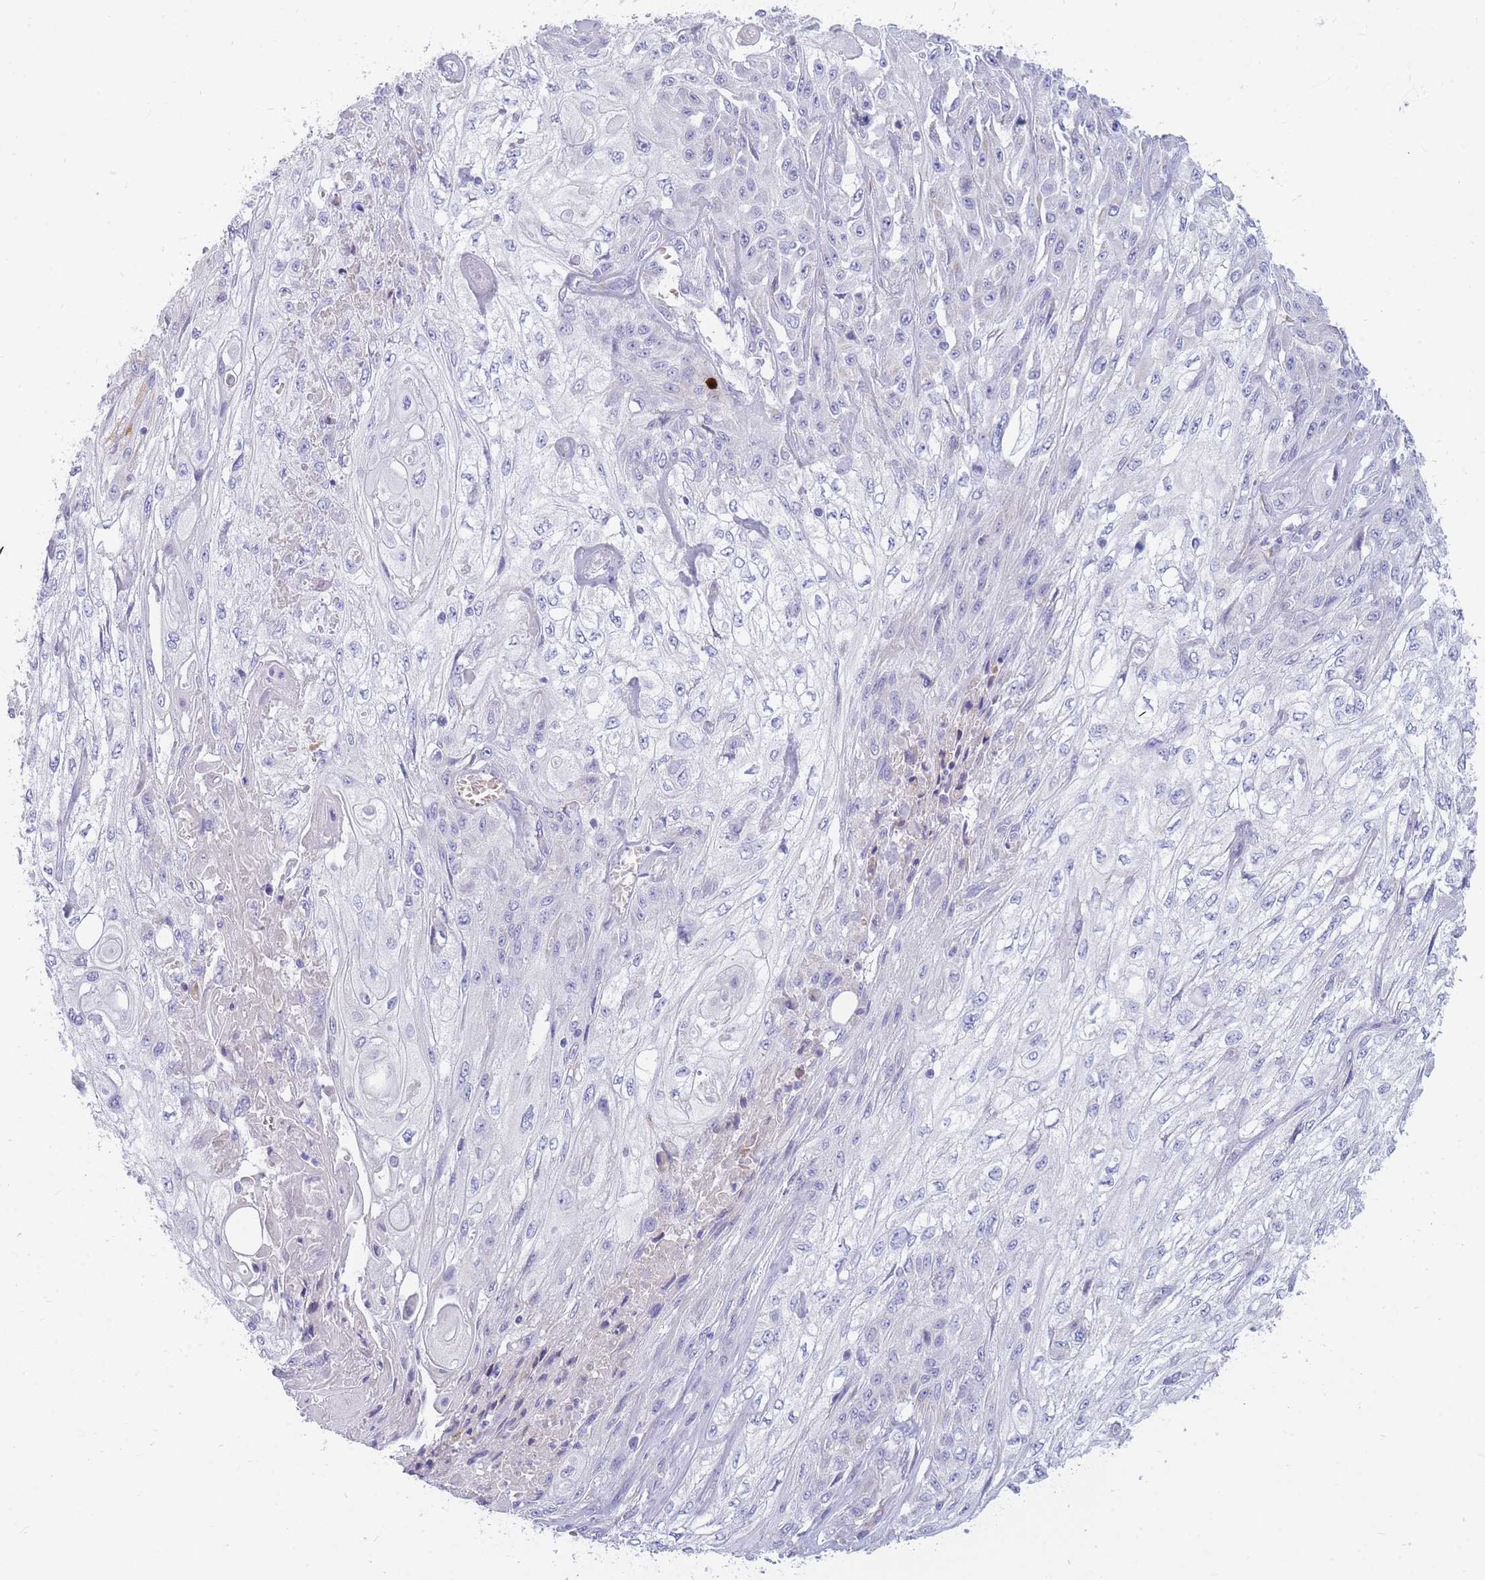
{"staining": {"intensity": "negative", "quantity": "none", "location": "none"}, "tissue": "skin cancer", "cell_type": "Tumor cells", "image_type": "cancer", "snomed": [{"axis": "morphology", "description": "Squamous cell carcinoma, NOS"}, {"axis": "morphology", "description": "Squamous cell carcinoma, metastatic, NOS"}, {"axis": "topography", "description": "Skin"}, {"axis": "topography", "description": "Lymph node"}], "caption": "This is an immunohistochemistry (IHC) micrograph of human squamous cell carcinoma (skin). There is no expression in tumor cells.", "gene": "TPSD1", "patient": {"sex": "male", "age": 75}}